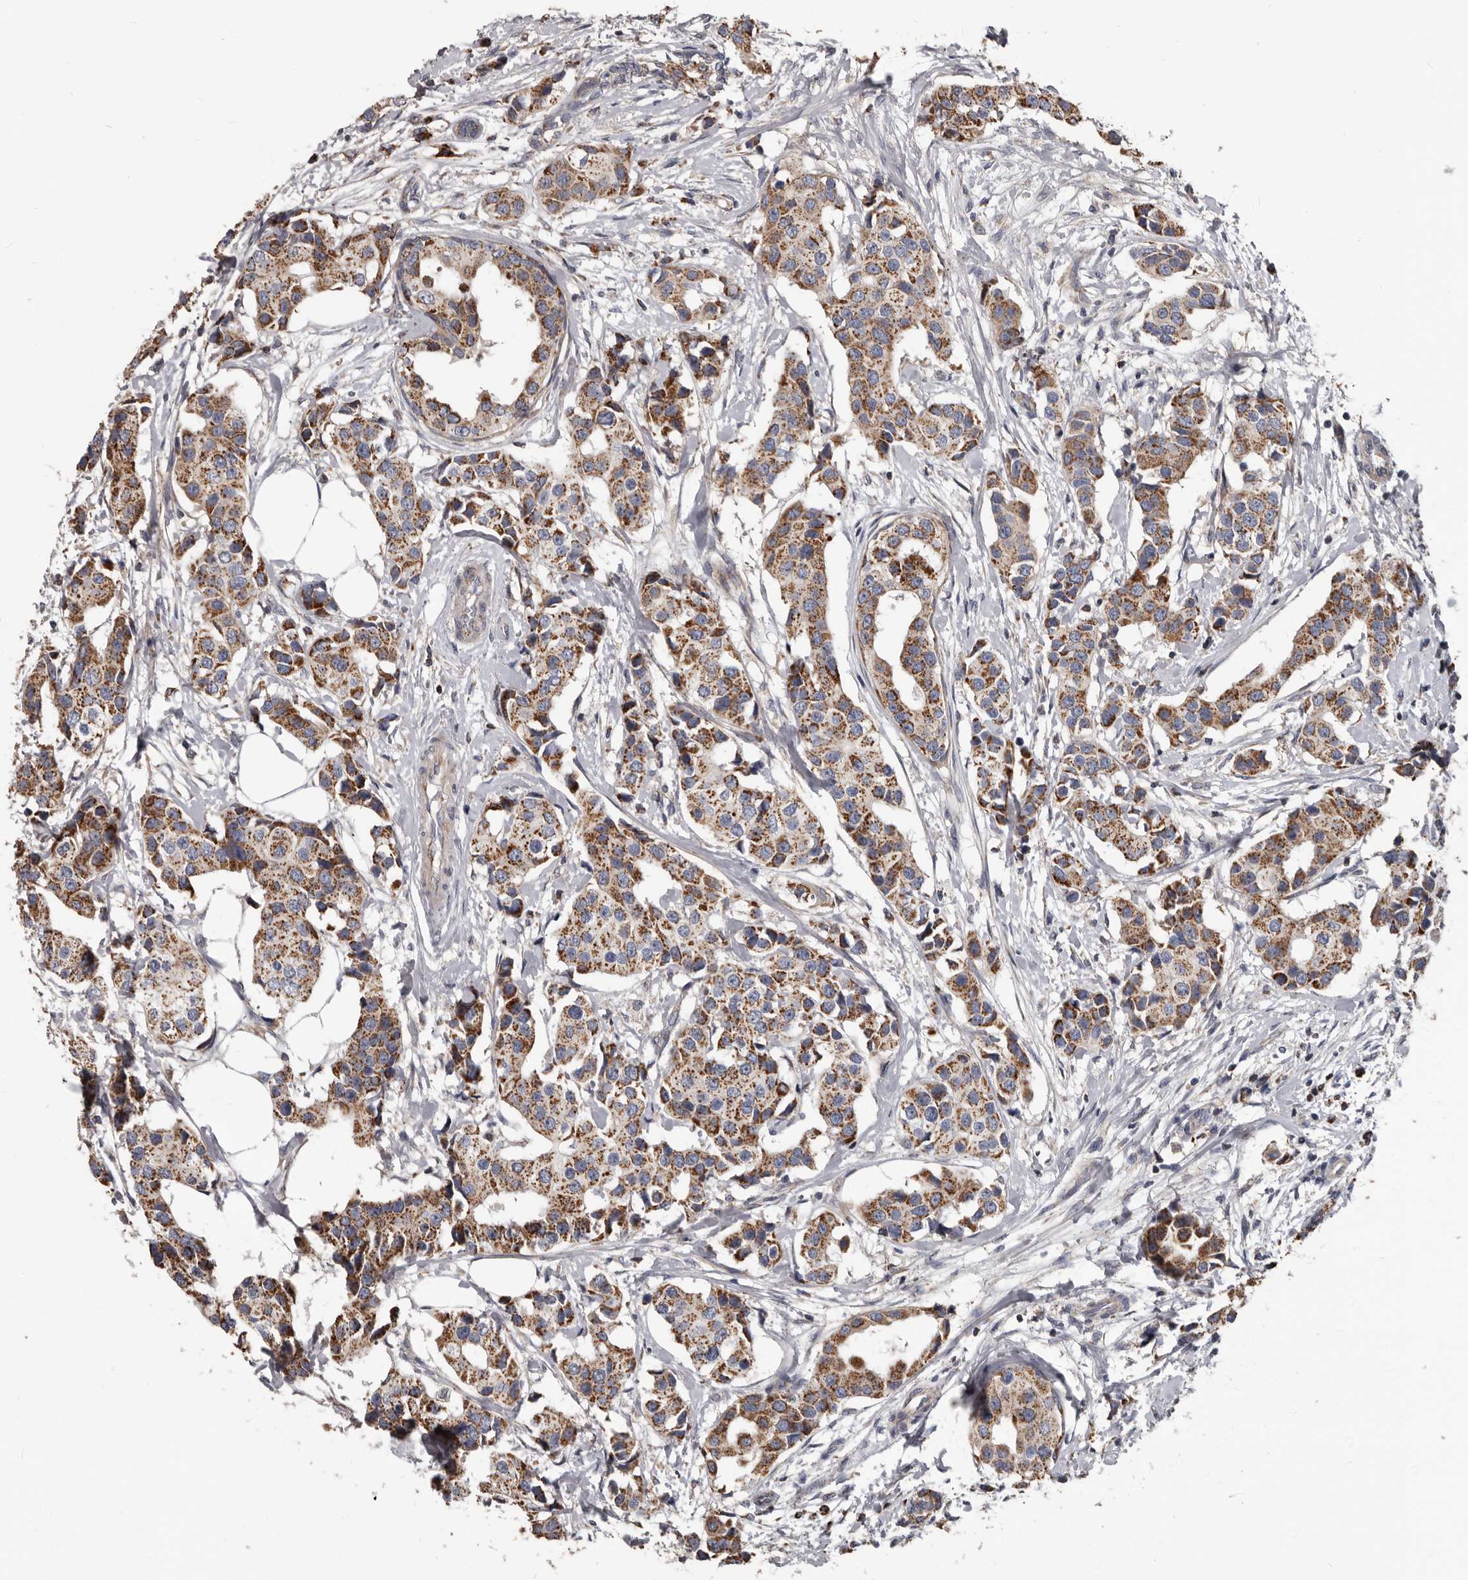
{"staining": {"intensity": "moderate", "quantity": ">75%", "location": "cytoplasmic/membranous"}, "tissue": "breast cancer", "cell_type": "Tumor cells", "image_type": "cancer", "snomed": [{"axis": "morphology", "description": "Normal tissue, NOS"}, {"axis": "morphology", "description": "Duct carcinoma"}, {"axis": "topography", "description": "Breast"}], "caption": "Infiltrating ductal carcinoma (breast) was stained to show a protein in brown. There is medium levels of moderate cytoplasmic/membranous staining in about >75% of tumor cells.", "gene": "ALDH5A1", "patient": {"sex": "female", "age": 39}}